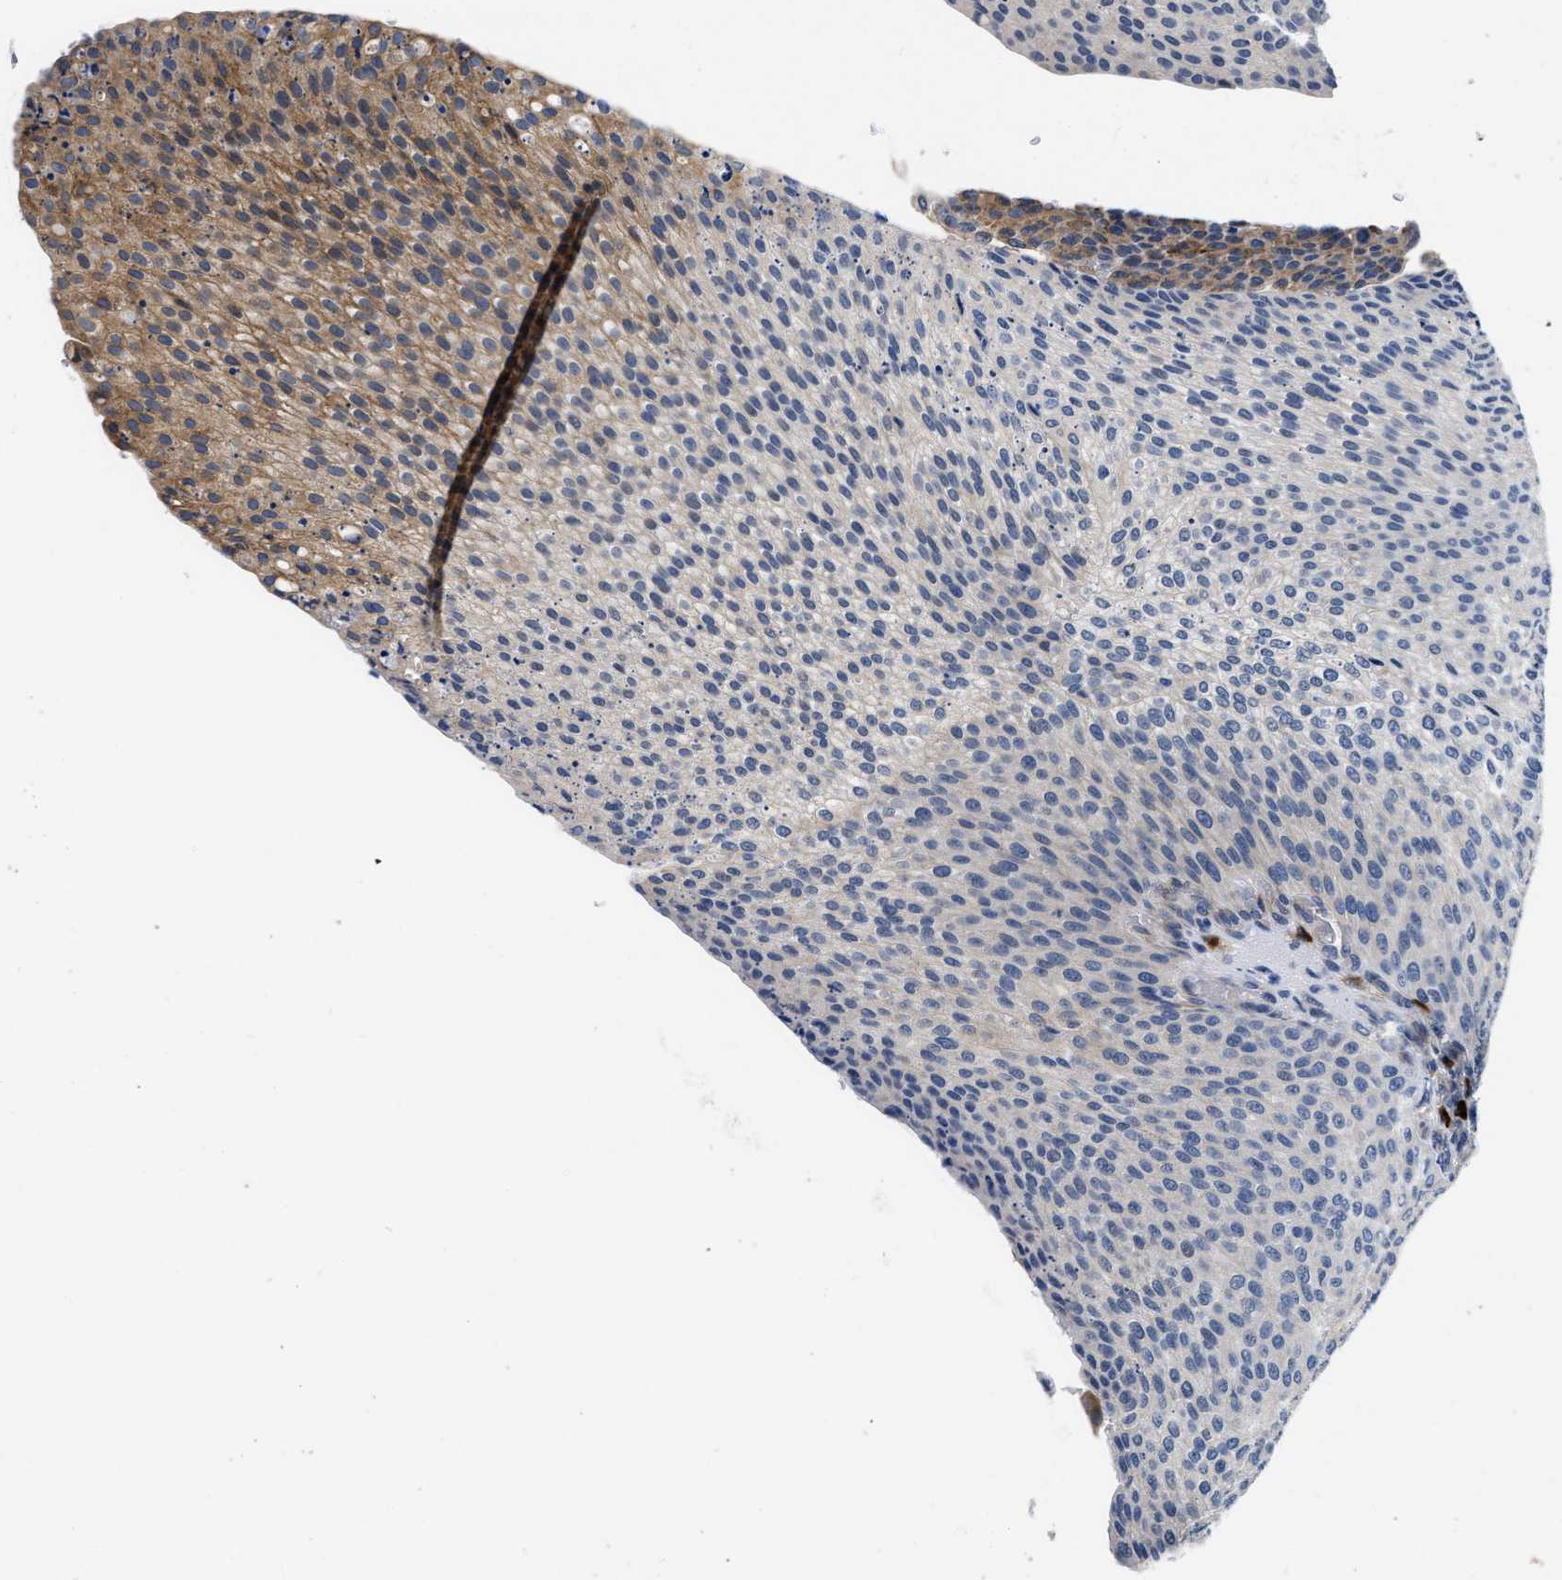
{"staining": {"intensity": "moderate", "quantity": "<25%", "location": "cytoplasmic/membranous"}, "tissue": "urothelial cancer", "cell_type": "Tumor cells", "image_type": "cancer", "snomed": [{"axis": "morphology", "description": "Urothelial carcinoma, Low grade"}, {"axis": "topography", "description": "Smooth muscle"}, {"axis": "topography", "description": "Urinary bladder"}], "caption": "Immunohistochemistry (IHC) of urothelial carcinoma (low-grade) shows low levels of moderate cytoplasmic/membranous positivity in about <25% of tumor cells.", "gene": "RINT1", "patient": {"sex": "male", "age": 60}}